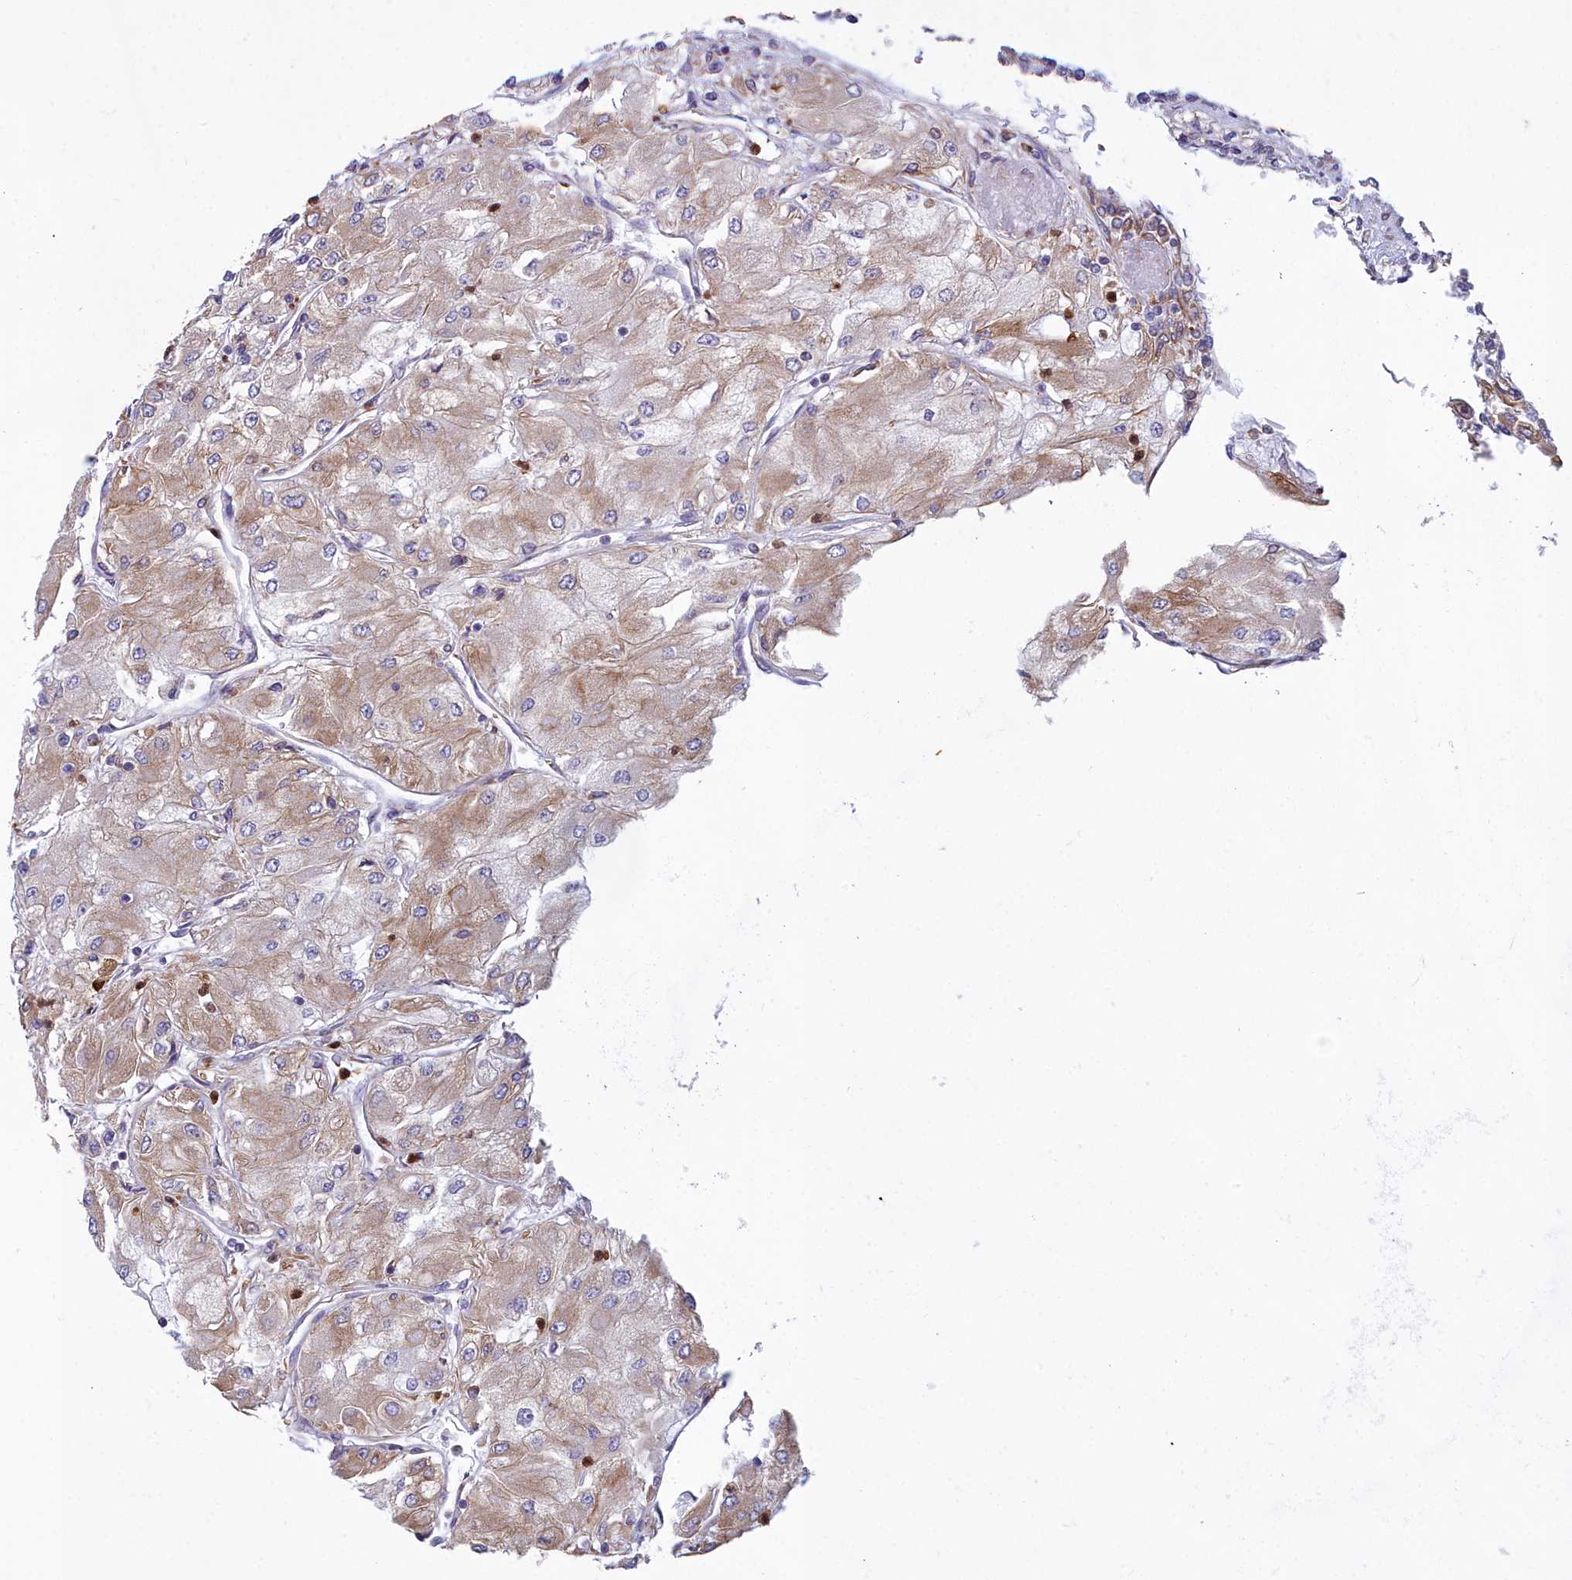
{"staining": {"intensity": "moderate", "quantity": "25%-75%", "location": "cytoplasmic/membranous"}, "tissue": "renal cancer", "cell_type": "Tumor cells", "image_type": "cancer", "snomed": [{"axis": "morphology", "description": "Adenocarcinoma, NOS"}, {"axis": "topography", "description": "Kidney"}], "caption": "The image exhibits staining of renal cancer, revealing moderate cytoplasmic/membranous protein staining (brown color) within tumor cells.", "gene": "HM13", "patient": {"sex": "male", "age": 80}}